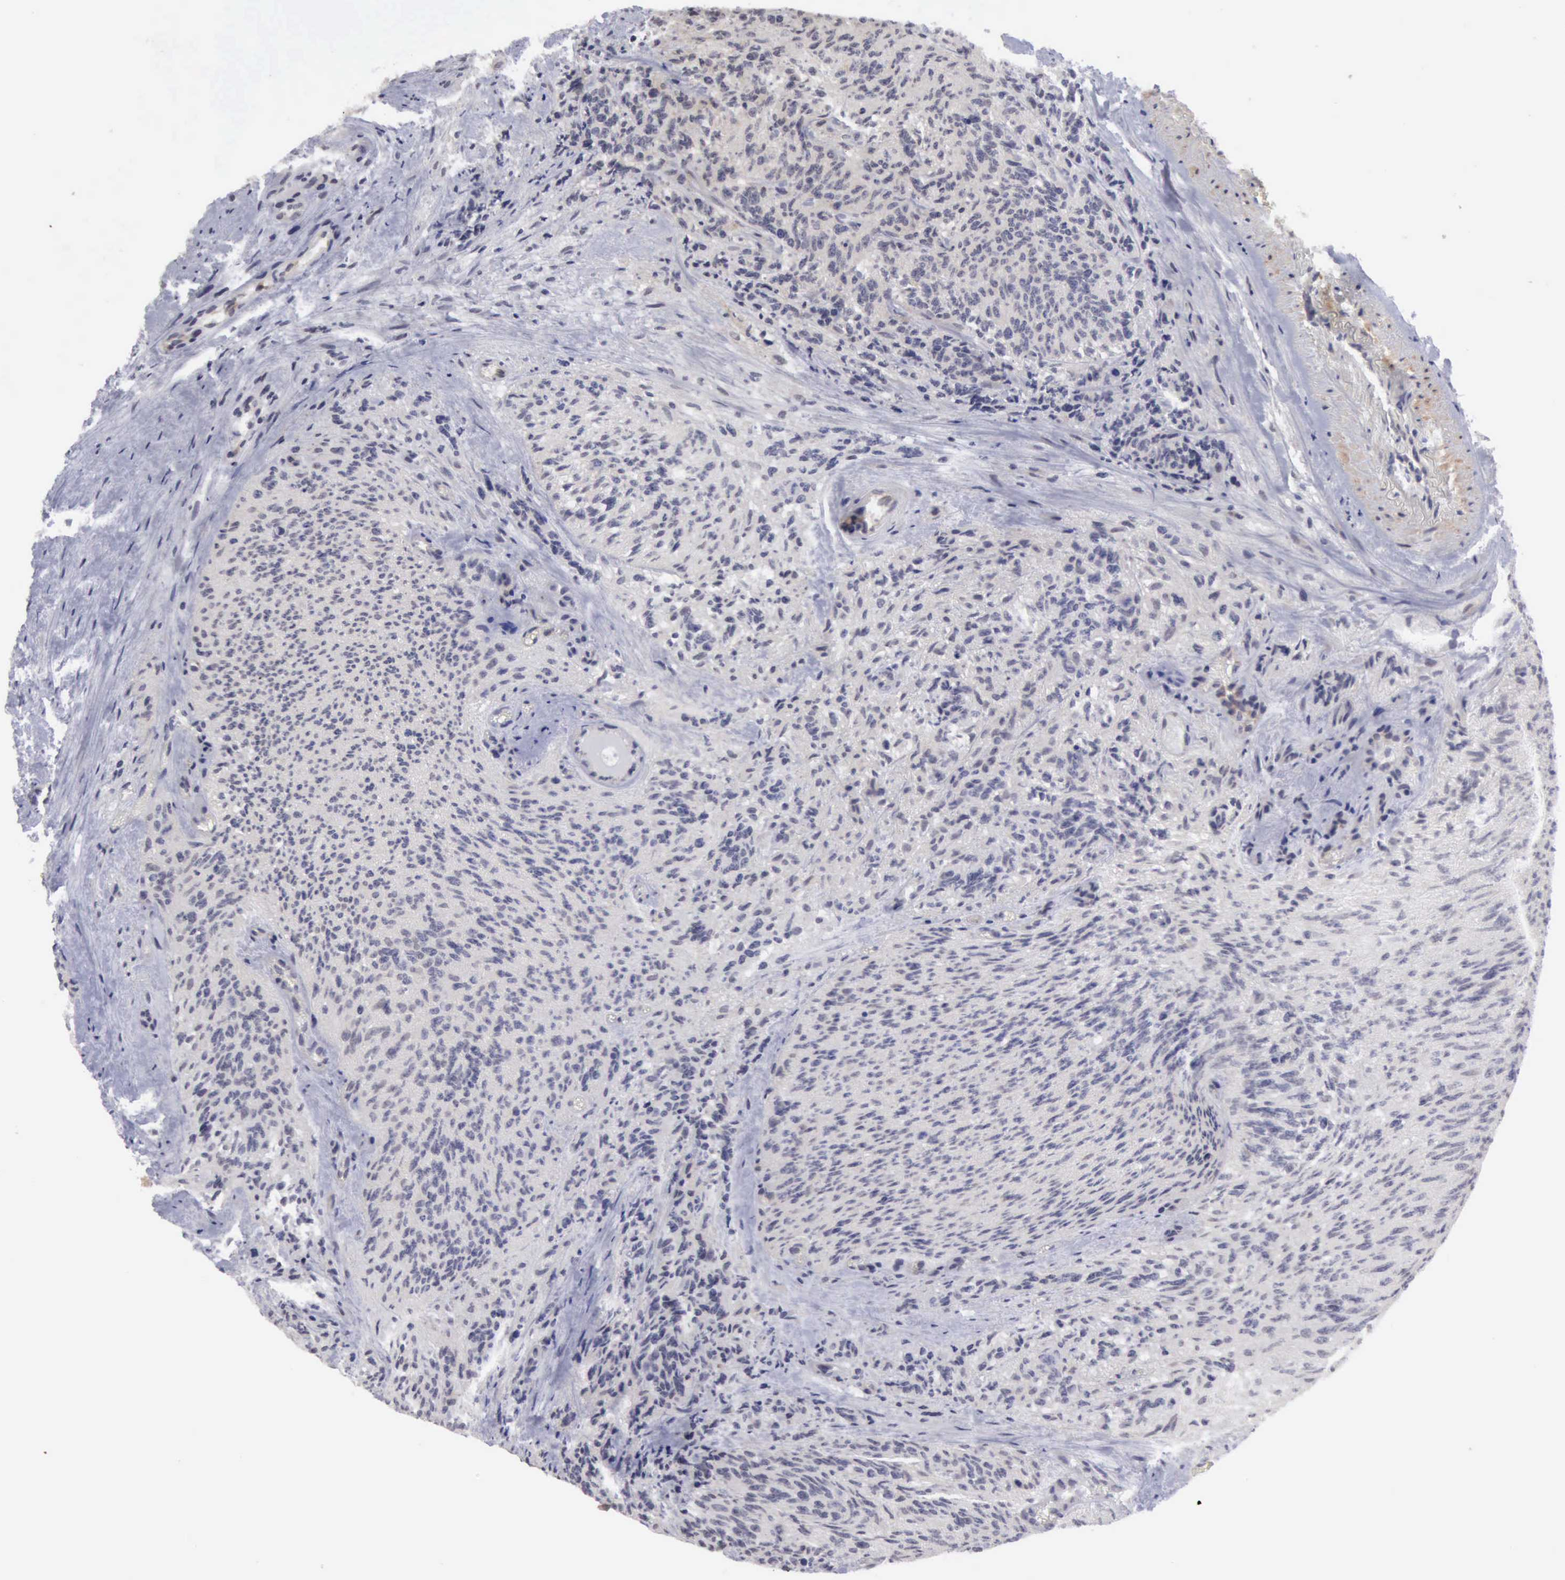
{"staining": {"intensity": "weak", "quantity": "25%-75%", "location": "nuclear"}, "tissue": "glioma", "cell_type": "Tumor cells", "image_type": "cancer", "snomed": [{"axis": "morphology", "description": "Glioma, malignant, High grade"}, {"axis": "topography", "description": "Brain"}], "caption": "High-magnification brightfield microscopy of high-grade glioma (malignant) stained with DAB (brown) and counterstained with hematoxylin (blue). tumor cells exhibit weak nuclear positivity is appreciated in approximately25%-75% of cells.", "gene": "CDKN2A", "patient": {"sex": "male", "age": 36}}